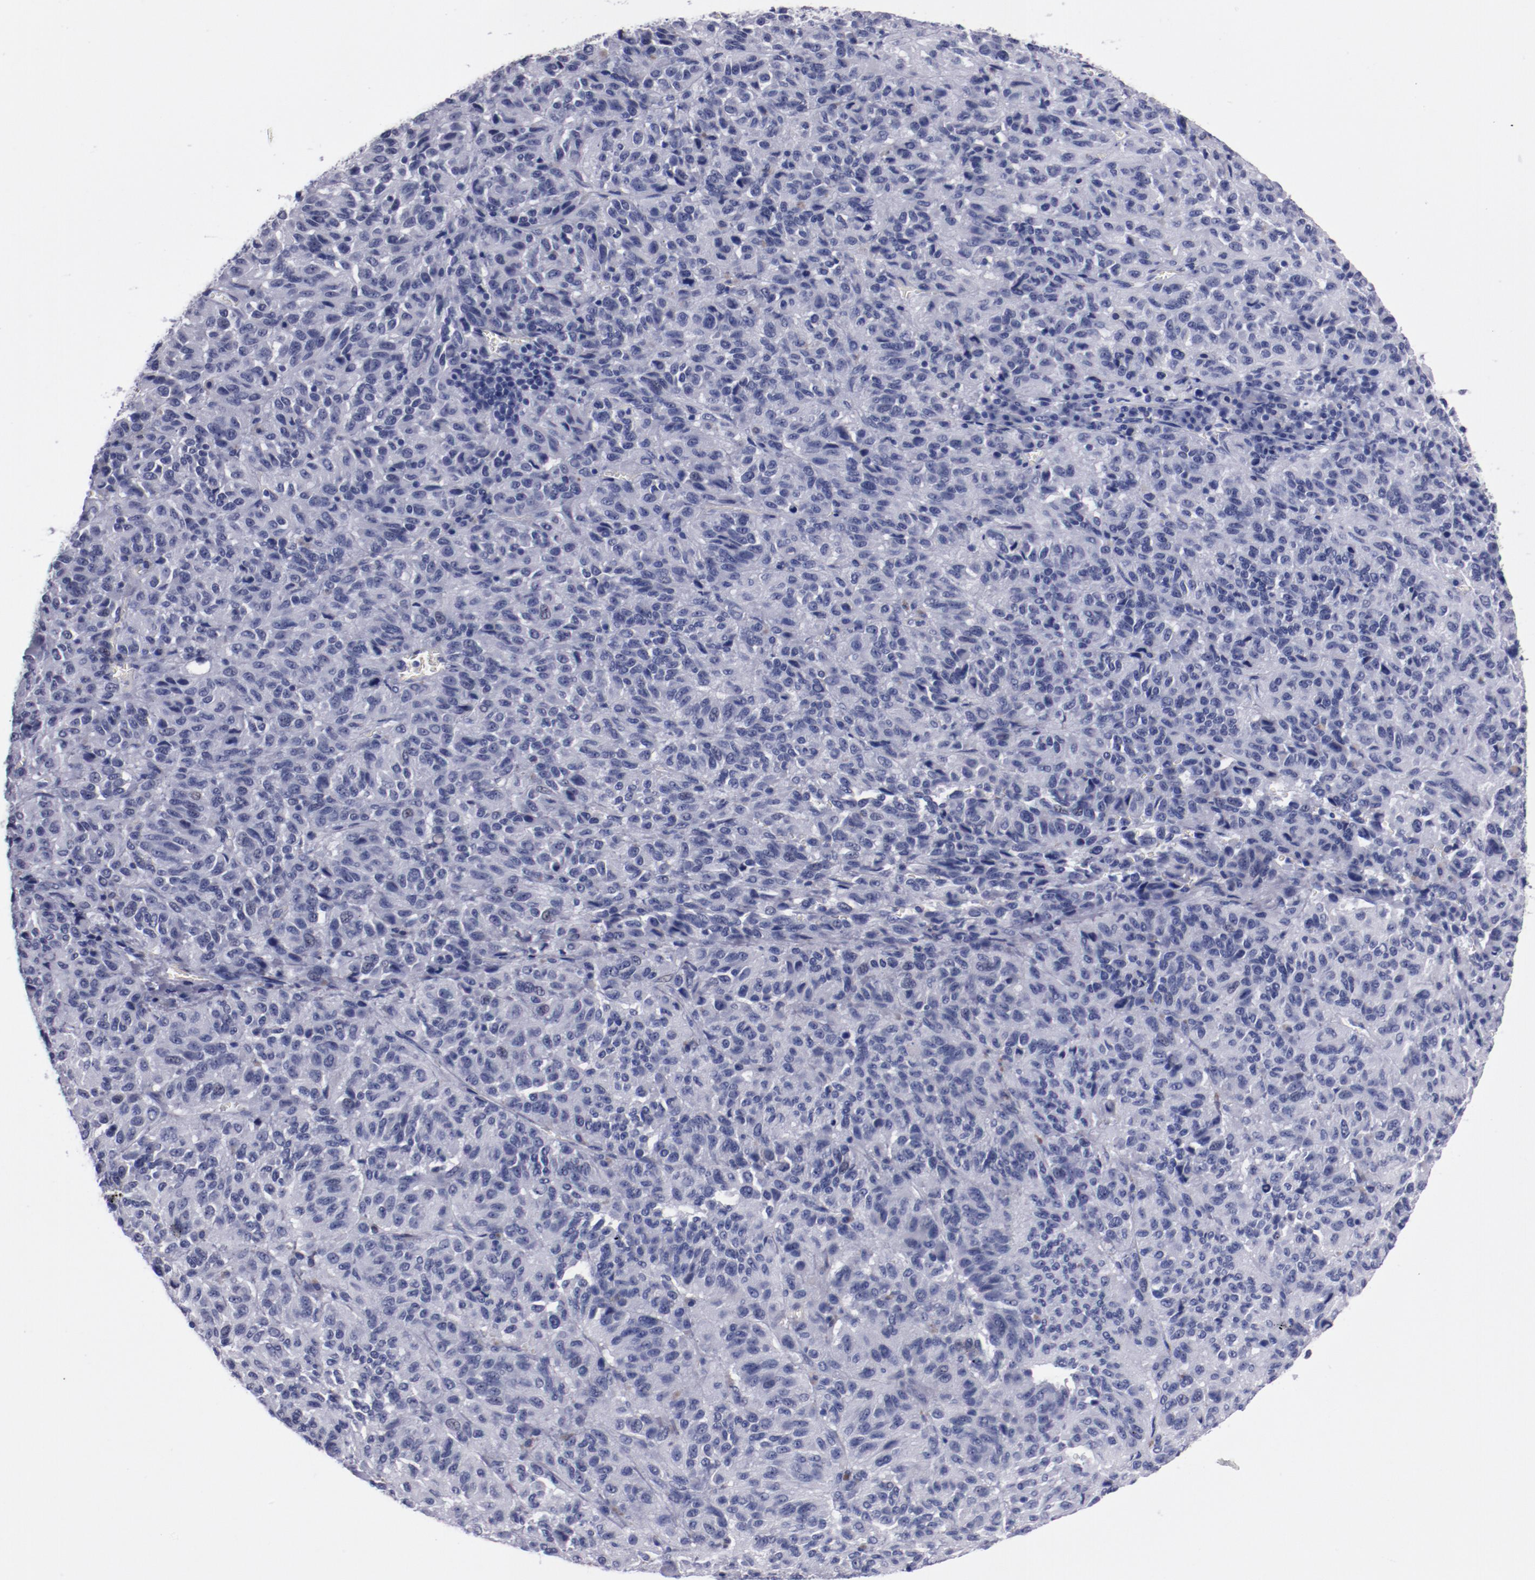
{"staining": {"intensity": "negative", "quantity": "none", "location": "none"}, "tissue": "melanoma", "cell_type": "Tumor cells", "image_type": "cancer", "snomed": [{"axis": "morphology", "description": "Malignant melanoma, Metastatic site"}, {"axis": "topography", "description": "Lung"}], "caption": "Image shows no protein expression in tumor cells of malignant melanoma (metastatic site) tissue. The staining was performed using DAB to visualize the protein expression in brown, while the nuclei were stained in blue with hematoxylin (Magnification: 20x).", "gene": "HNF1B", "patient": {"sex": "male", "age": 64}}